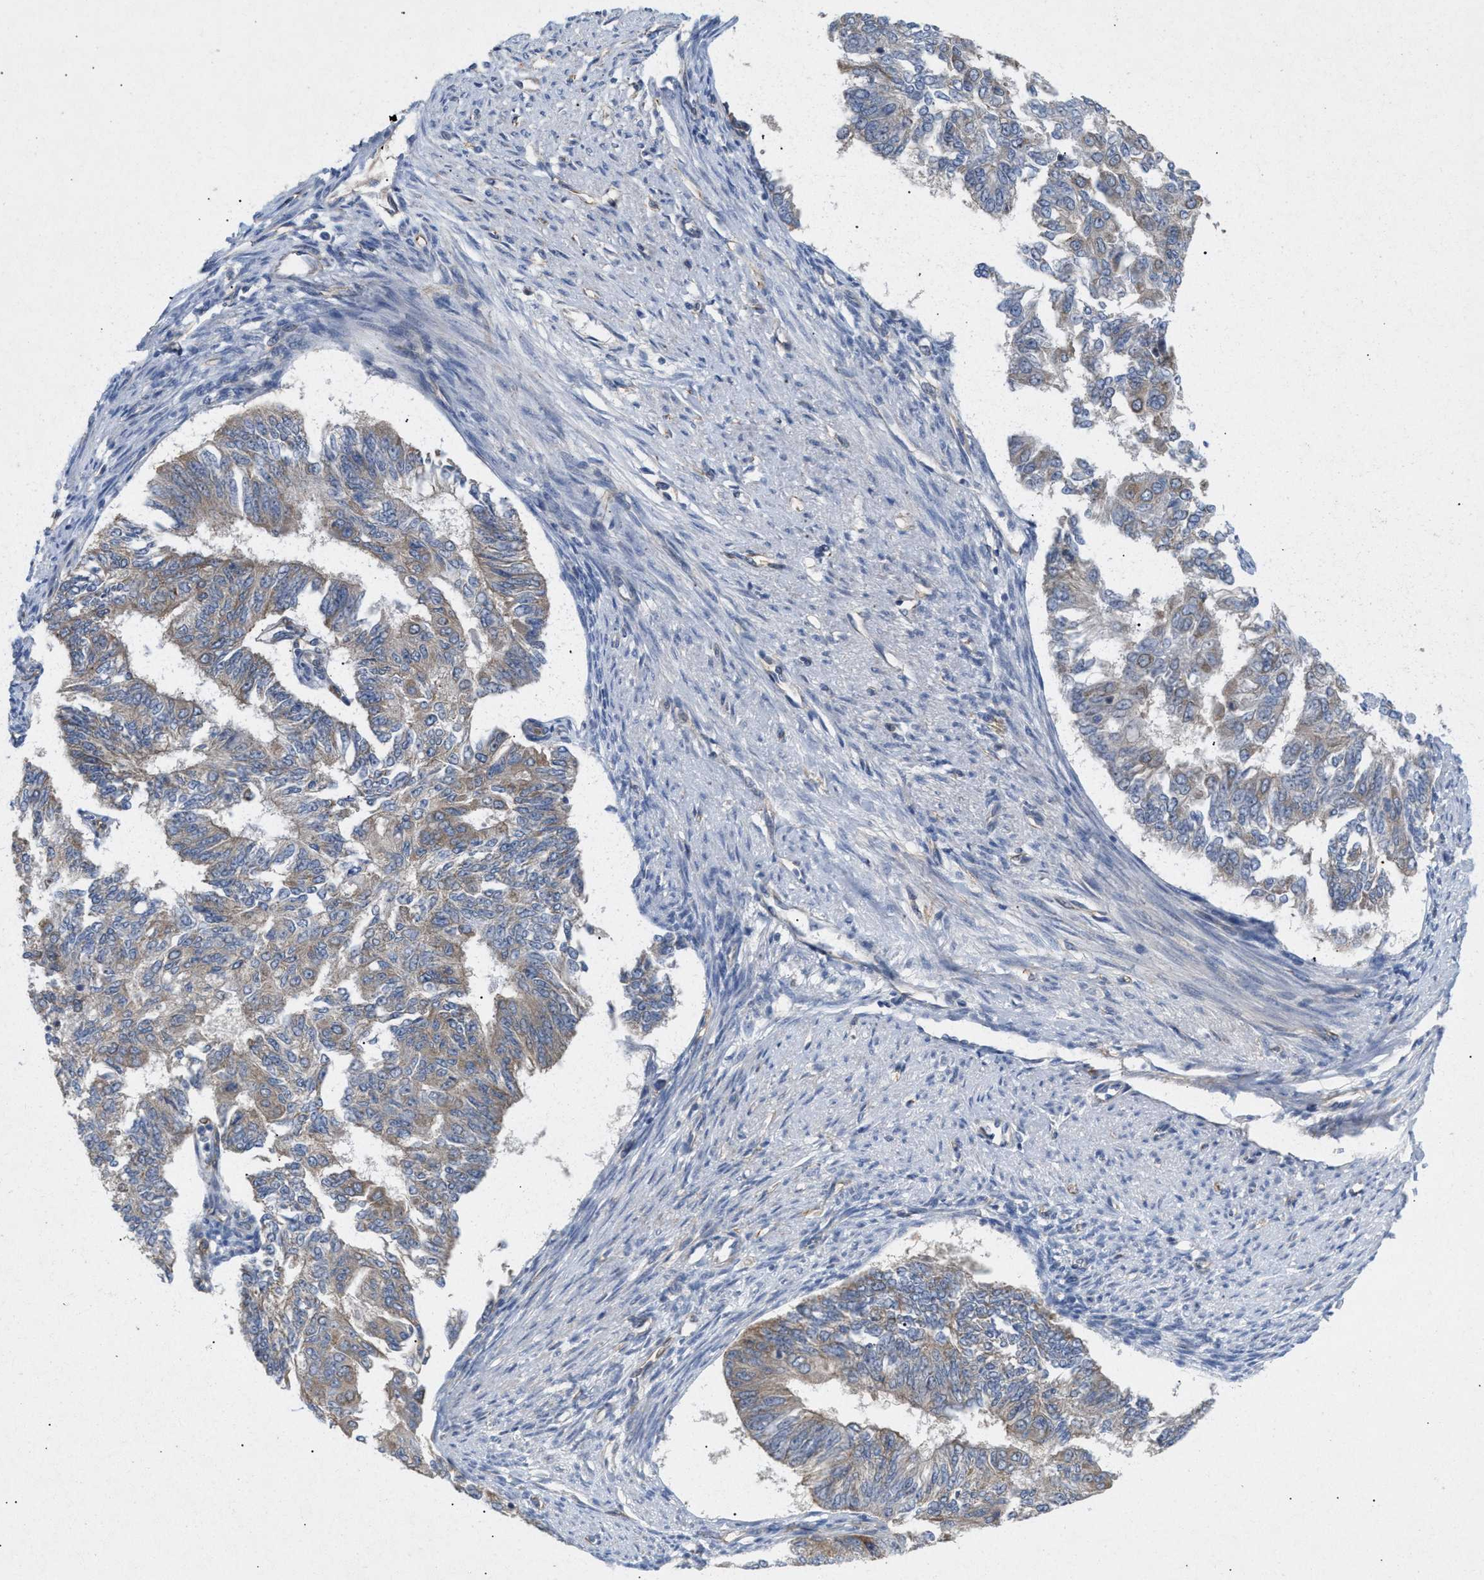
{"staining": {"intensity": "weak", "quantity": ">75%", "location": "cytoplasmic/membranous"}, "tissue": "endometrial cancer", "cell_type": "Tumor cells", "image_type": "cancer", "snomed": [{"axis": "morphology", "description": "Adenocarcinoma, NOS"}, {"axis": "topography", "description": "Endometrium"}], "caption": "Brown immunohistochemical staining in human endometrial cancer displays weak cytoplasmic/membranous staining in about >75% of tumor cells. Using DAB (brown) and hematoxylin (blue) stains, captured at high magnification using brightfield microscopy.", "gene": "UBAP2", "patient": {"sex": "female", "age": 32}}